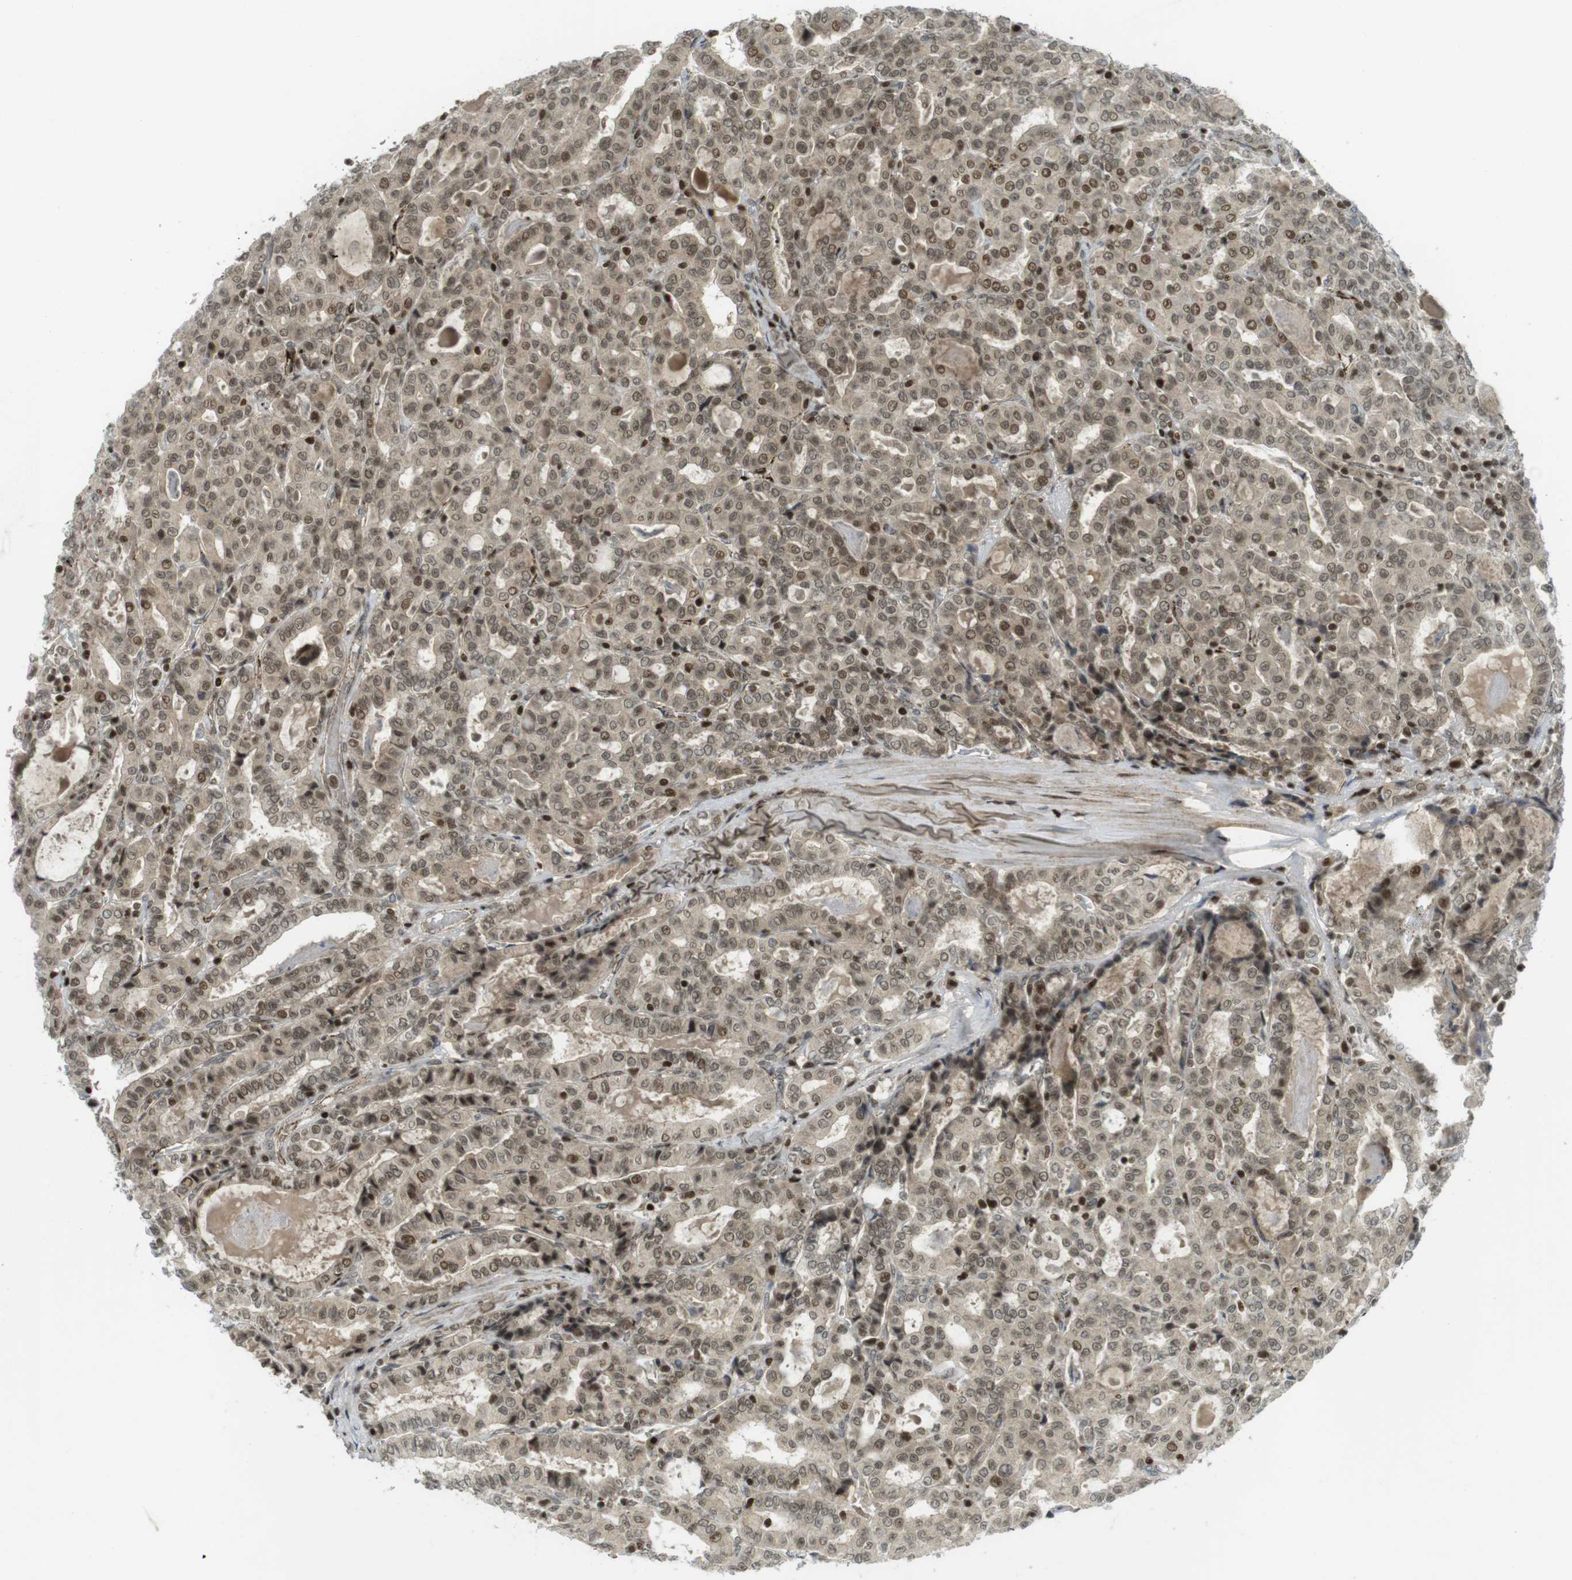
{"staining": {"intensity": "weak", "quantity": ">75%", "location": "cytoplasmic/membranous,nuclear"}, "tissue": "thyroid cancer", "cell_type": "Tumor cells", "image_type": "cancer", "snomed": [{"axis": "morphology", "description": "Papillary adenocarcinoma, NOS"}, {"axis": "topography", "description": "Thyroid gland"}], "caption": "Thyroid cancer stained for a protein (brown) shows weak cytoplasmic/membranous and nuclear positive positivity in about >75% of tumor cells.", "gene": "PPP1R13B", "patient": {"sex": "female", "age": 42}}